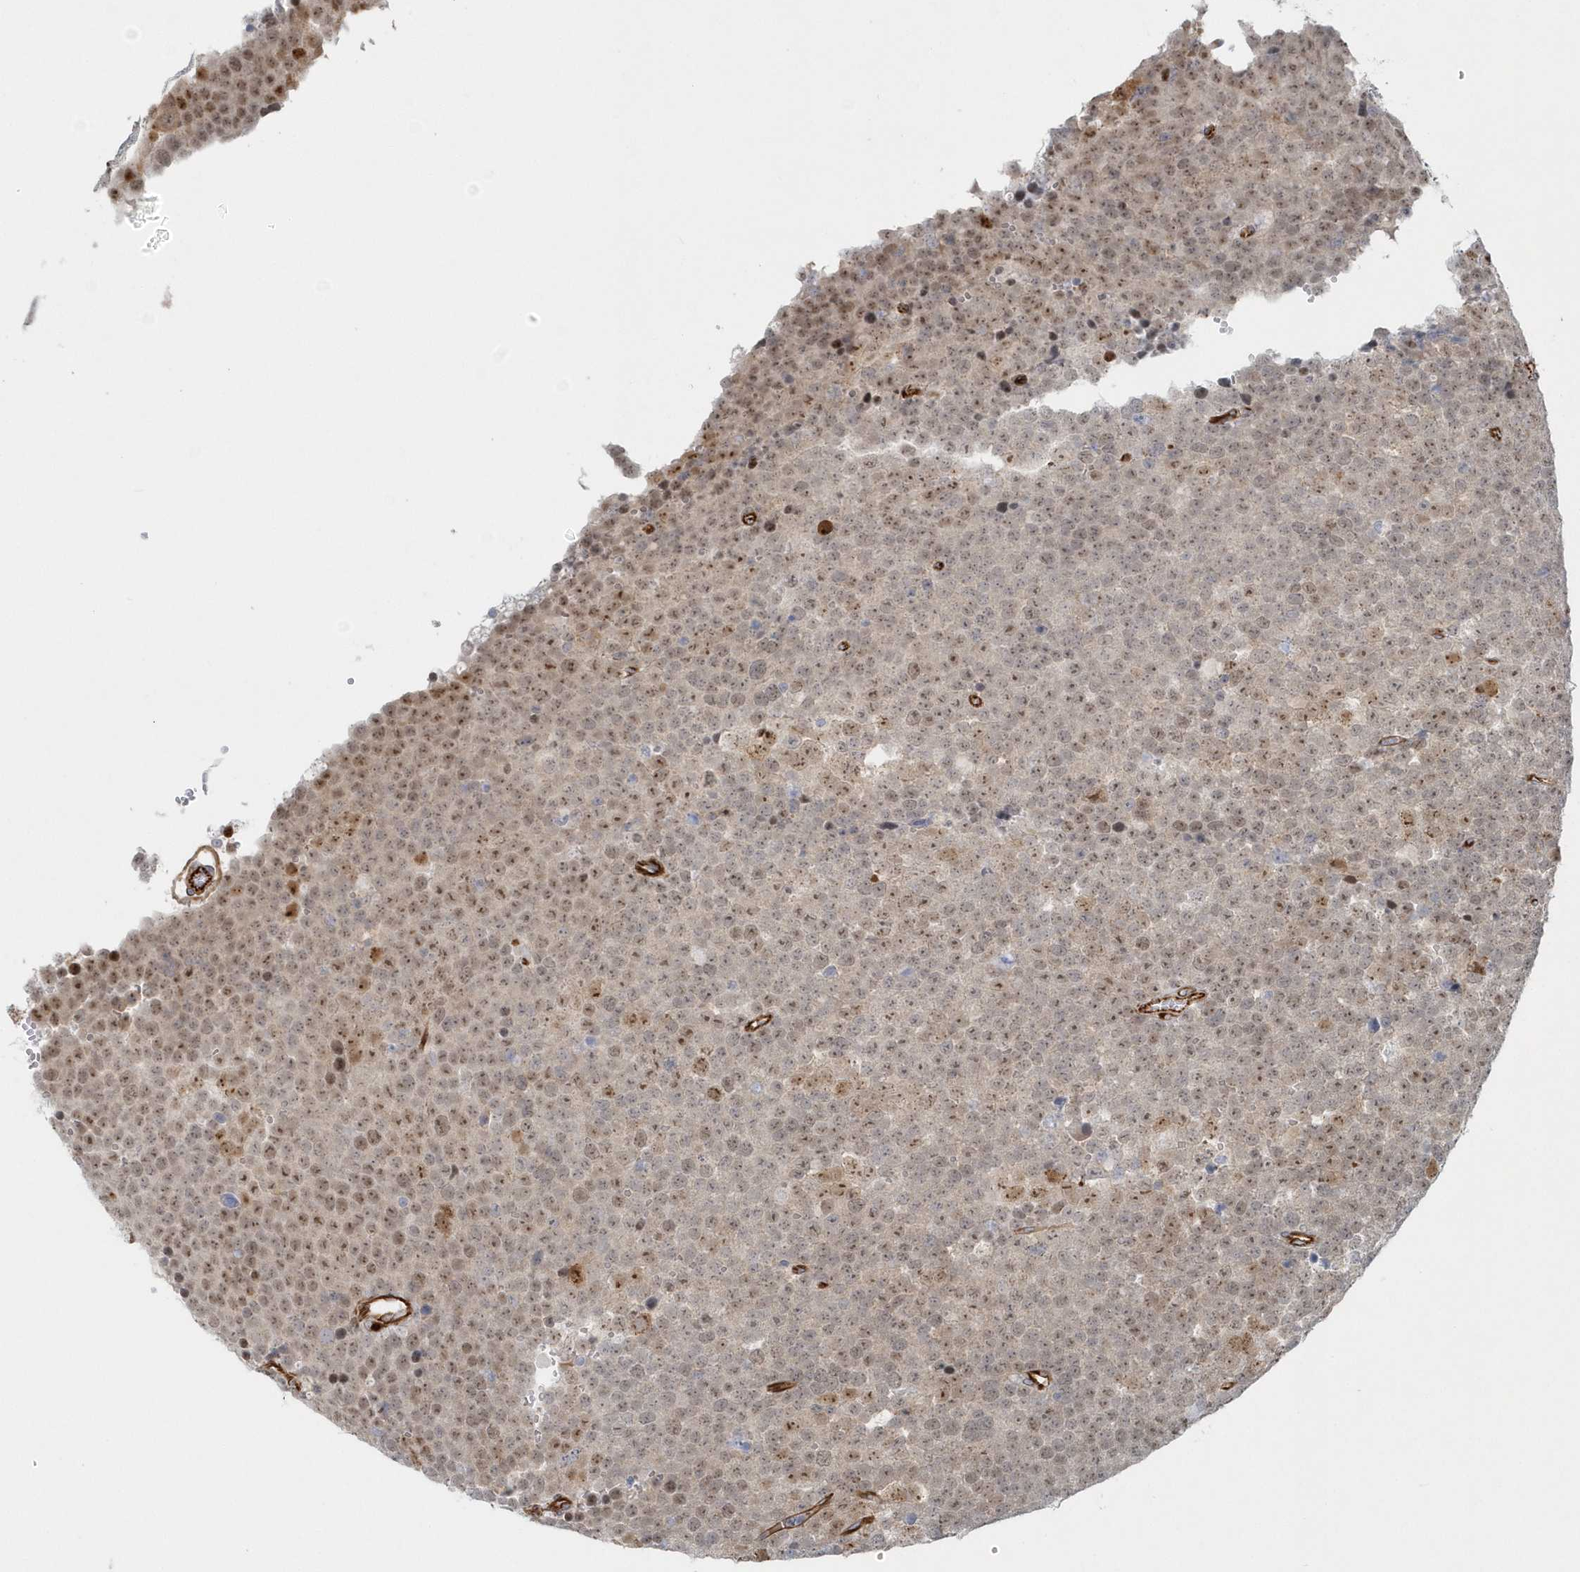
{"staining": {"intensity": "weak", "quantity": "25%-75%", "location": "nuclear"}, "tissue": "testis cancer", "cell_type": "Tumor cells", "image_type": "cancer", "snomed": [{"axis": "morphology", "description": "Seminoma, NOS"}, {"axis": "topography", "description": "Testis"}], "caption": "This is a histology image of immunohistochemistry staining of testis cancer (seminoma), which shows weak staining in the nuclear of tumor cells.", "gene": "GPR152", "patient": {"sex": "male", "age": 71}}